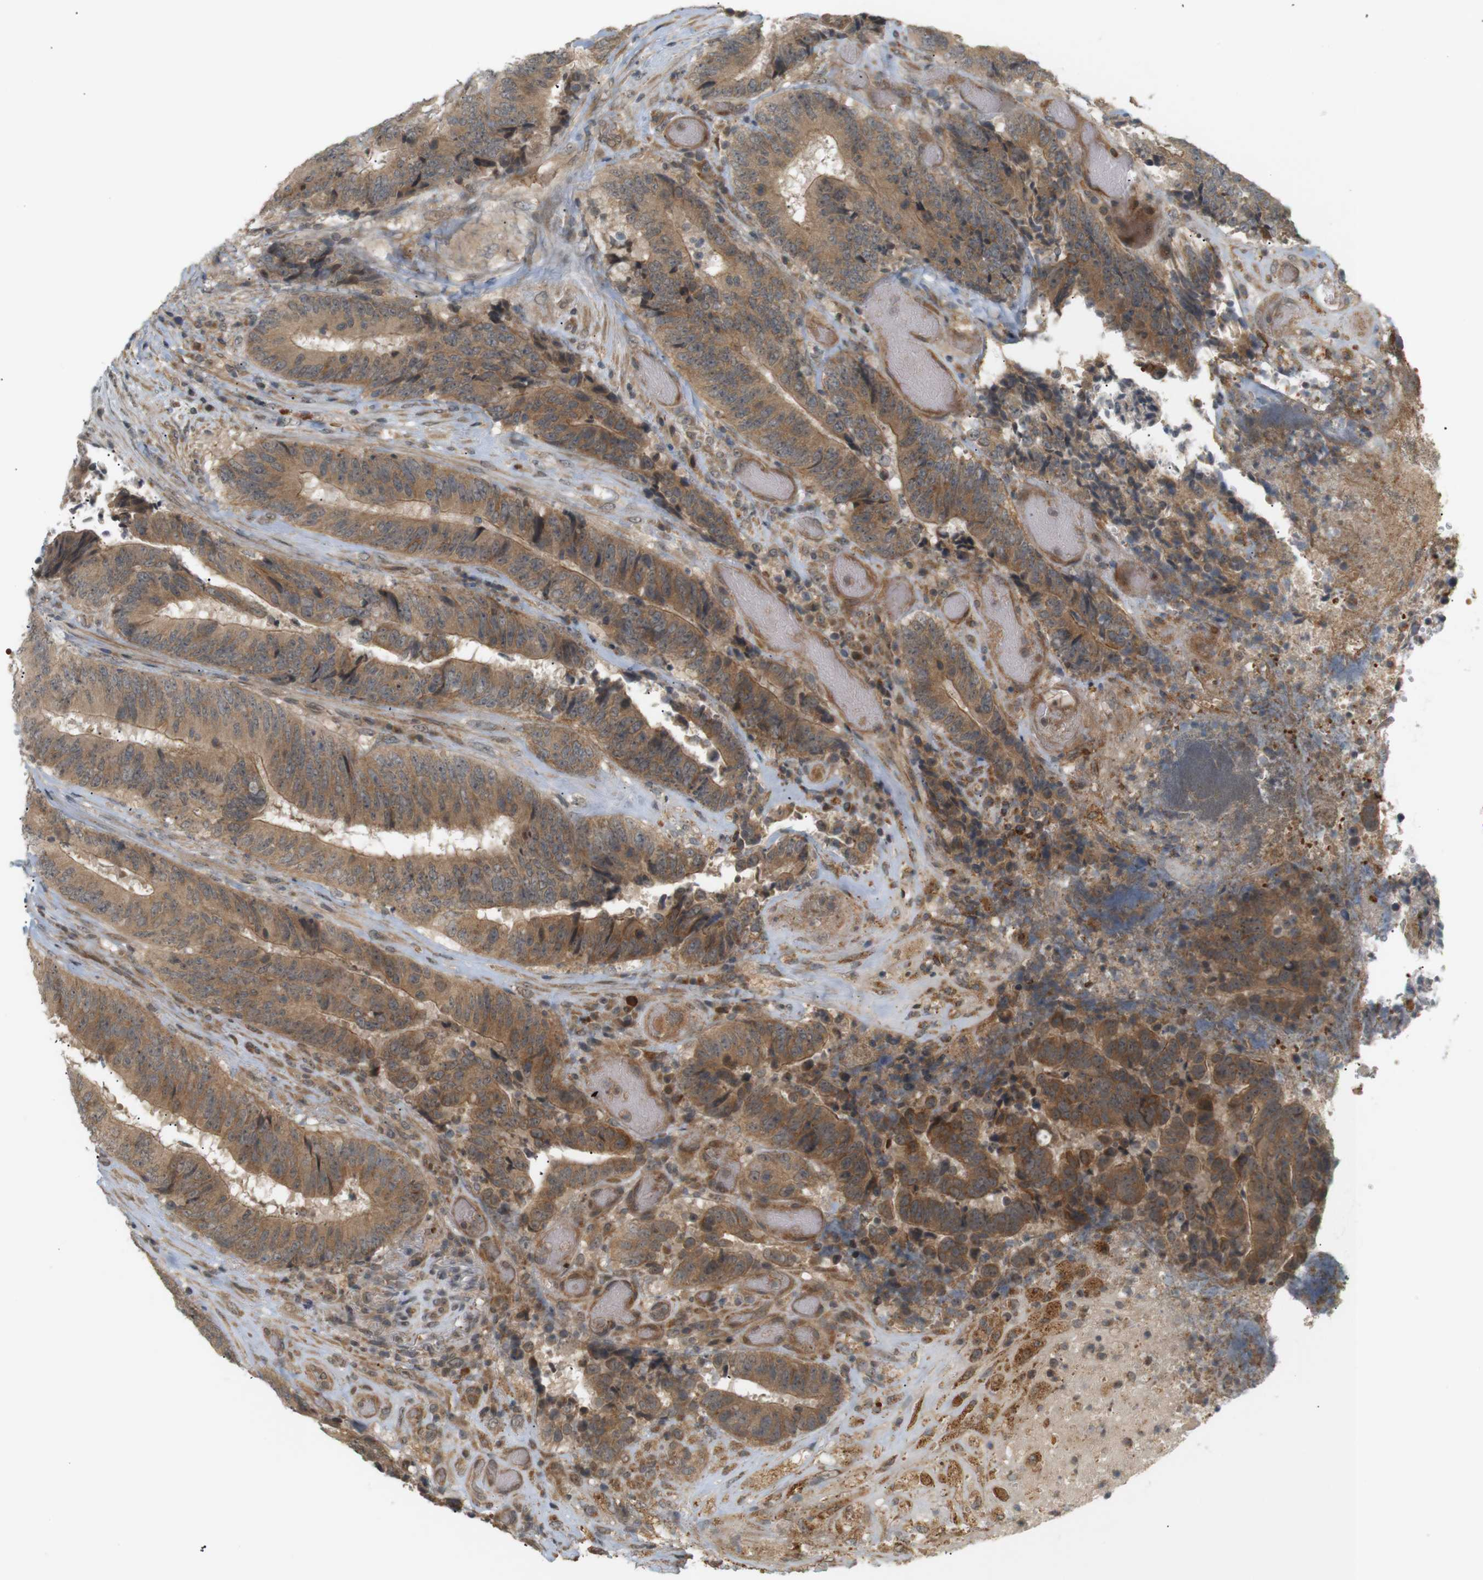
{"staining": {"intensity": "moderate", "quantity": ">75%", "location": "cytoplasmic/membranous"}, "tissue": "colorectal cancer", "cell_type": "Tumor cells", "image_type": "cancer", "snomed": [{"axis": "morphology", "description": "Adenocarcinoma, NOS"}, {"axis": "topography", "description": "Rectum"}], "caption": "Human colorectal adenocarcinoma stained for a protein (brown) displays moderate cytoplasmic/membranous positive positivity in about >75% of tumor cells.", "gene": "SOCS6", "patient": {"sex": "male", "age": 72}}